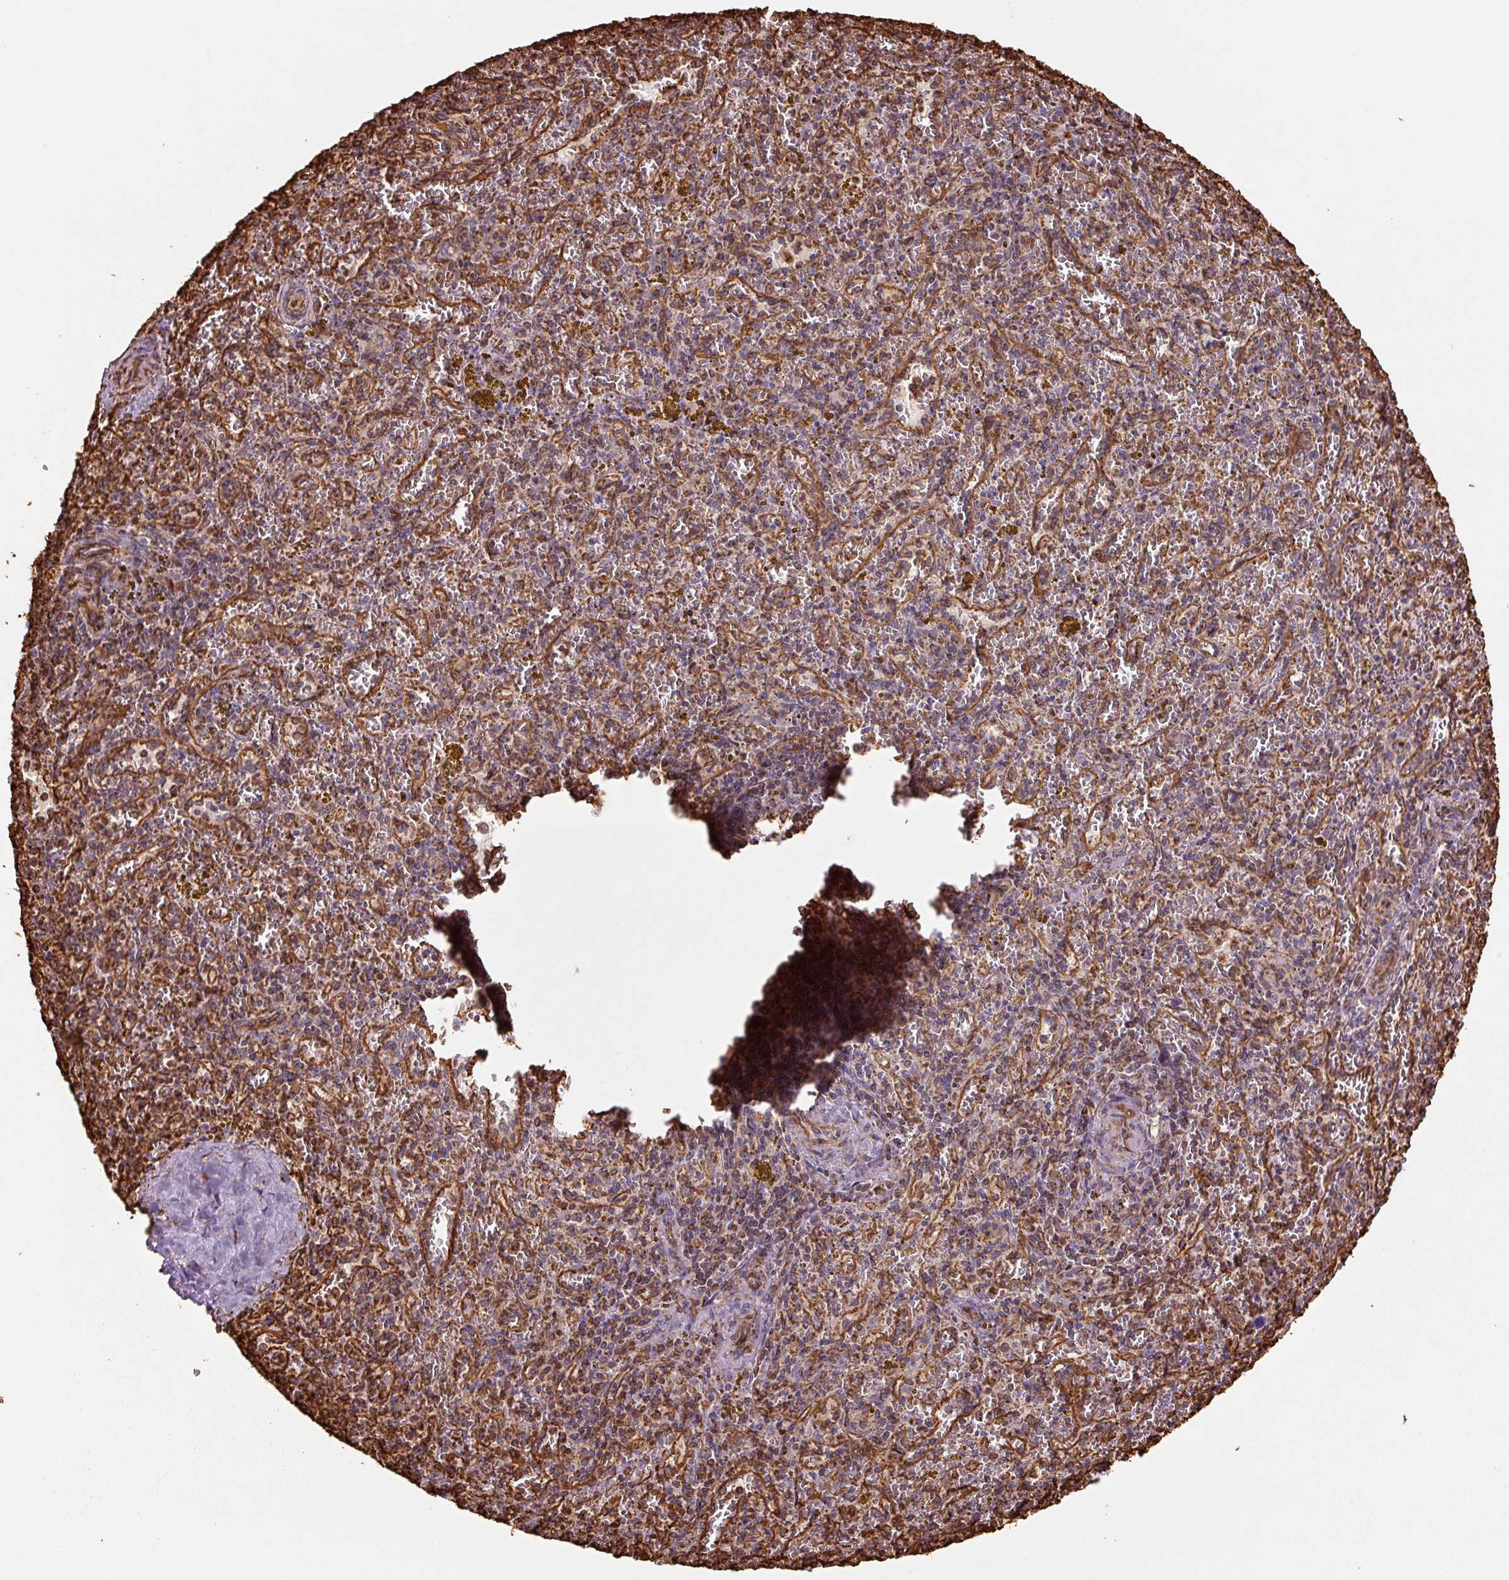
{"staining": {"intensity": "strong", "quantity": "25%-75%", "location": "cytoplasmic/membranous"}, "tissue": "spleen", "cell_type": "Cells in red pulp", "image_type": "normal", "snomed": [{"axis": "morphology", "description": "Normal tissue, NOS"}, {"axis": "topography", "description": "Spleen"}], "caption": "Immunohistochemistry image of benign human spleen stained for a protein (brown), which demonstrates high levels of strong cytoplasmic/membranous staining in approximately 25%-75% of cells in red pulp.", "gene": "VIM", "patient": {"sex": "male", "age": 57}}